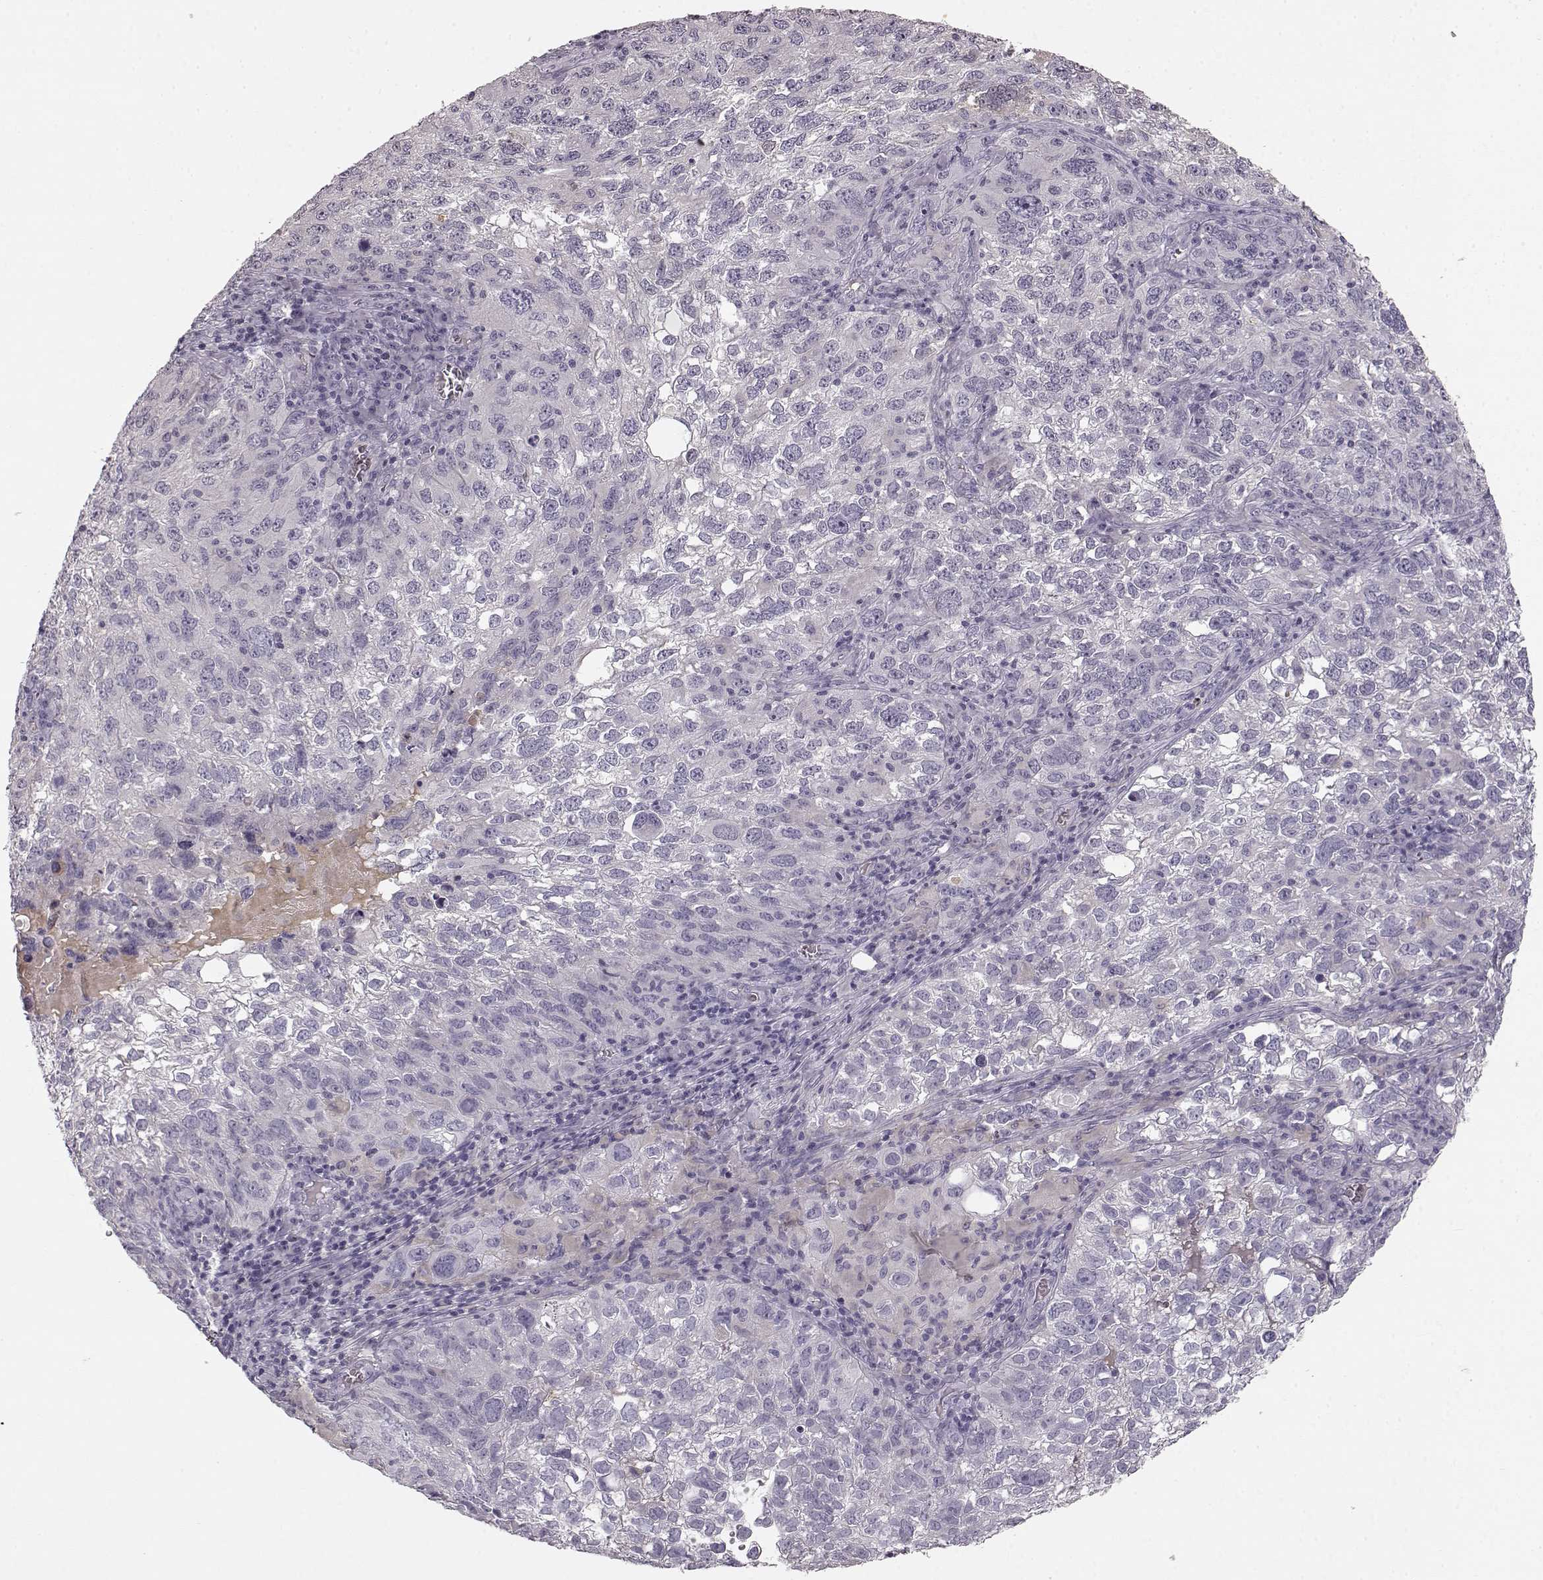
{"staining": {"intensity": "negative", "quantity": "none", "location": "none"}, "tissue": "cervical cancer", "cell_type": "Tumor cells", "image_type": "cancer", "snomed": [{"axis": "morphology", "description": "Squamous cell carcinoma, NOS"}, {"axis": "topography", "description": "Cervix"}], "caption": "Cervical squamous cell carcinoma was stained to show a protein in brown. There is no significant positivity in tumor cells.", "gene": "KIAA0319", "patient": {"sex": "female", "age": 55}}